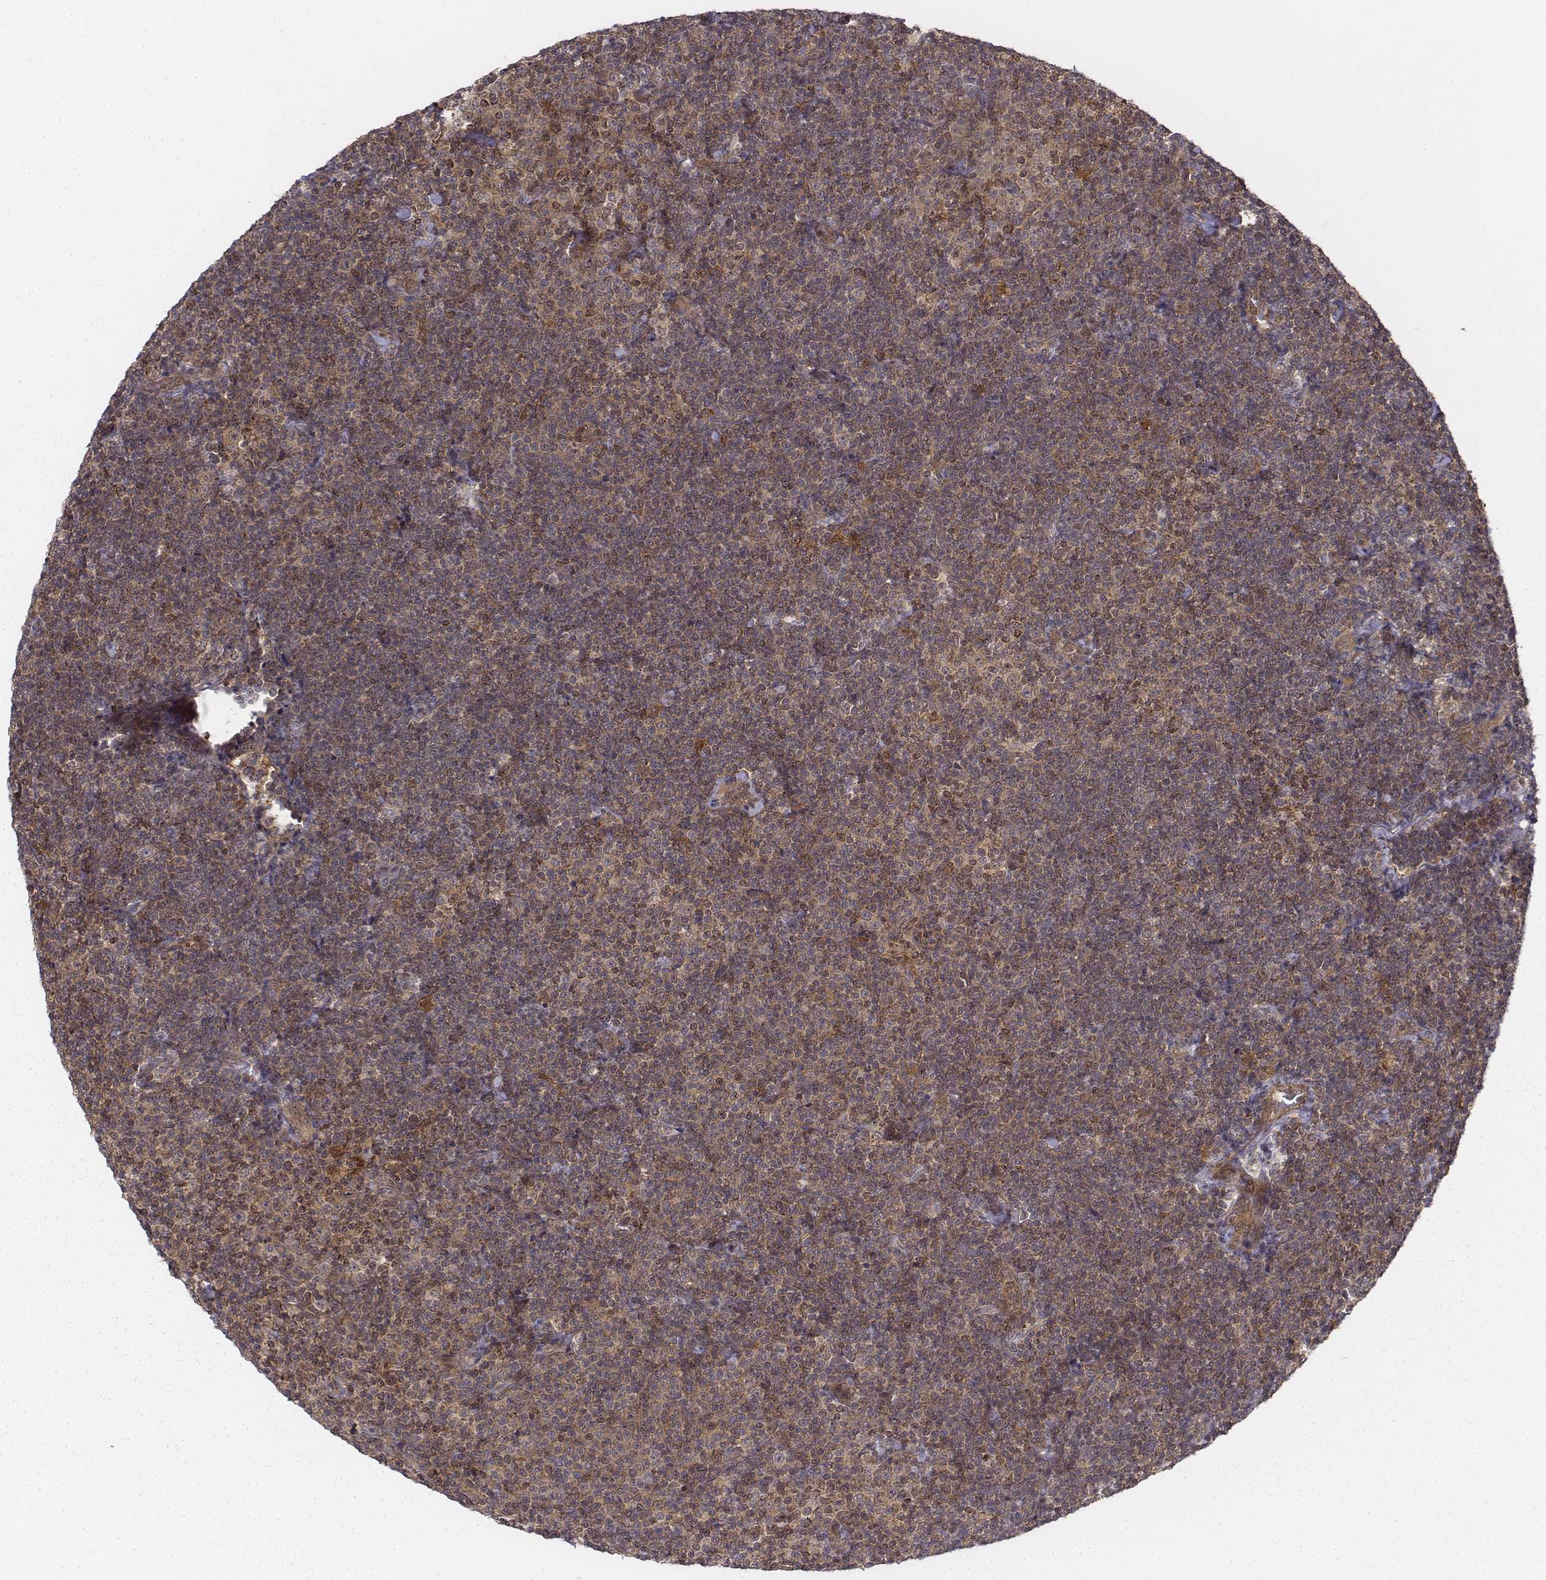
{"staining": {"intensity": "moderate", "quantity": ">75%", "location": "cytoplasmic/membranous"}, "tissue": "lymphoma", "cell_type": "Tumor cells", "image_type": "cancer", "snomed": [{"axis": "morphology", "description": "Malignant lymphoma, non-Hodgkin's type, Low grade"}, {"axis": "topography", "description": "Lymph node"}], "caption": "Immunohistochemistry (IHC) histopathology image of human low-grade malignant lymphoma, non-Hodgkin's type stained for a protein (brown), which demonstrates medium levels of moderate cytoplasmic/membranous positivity in approximately >75% of tumor cells.", "gene": "ZFYVE19", "patient": {"sex": "male", "age": 81}}